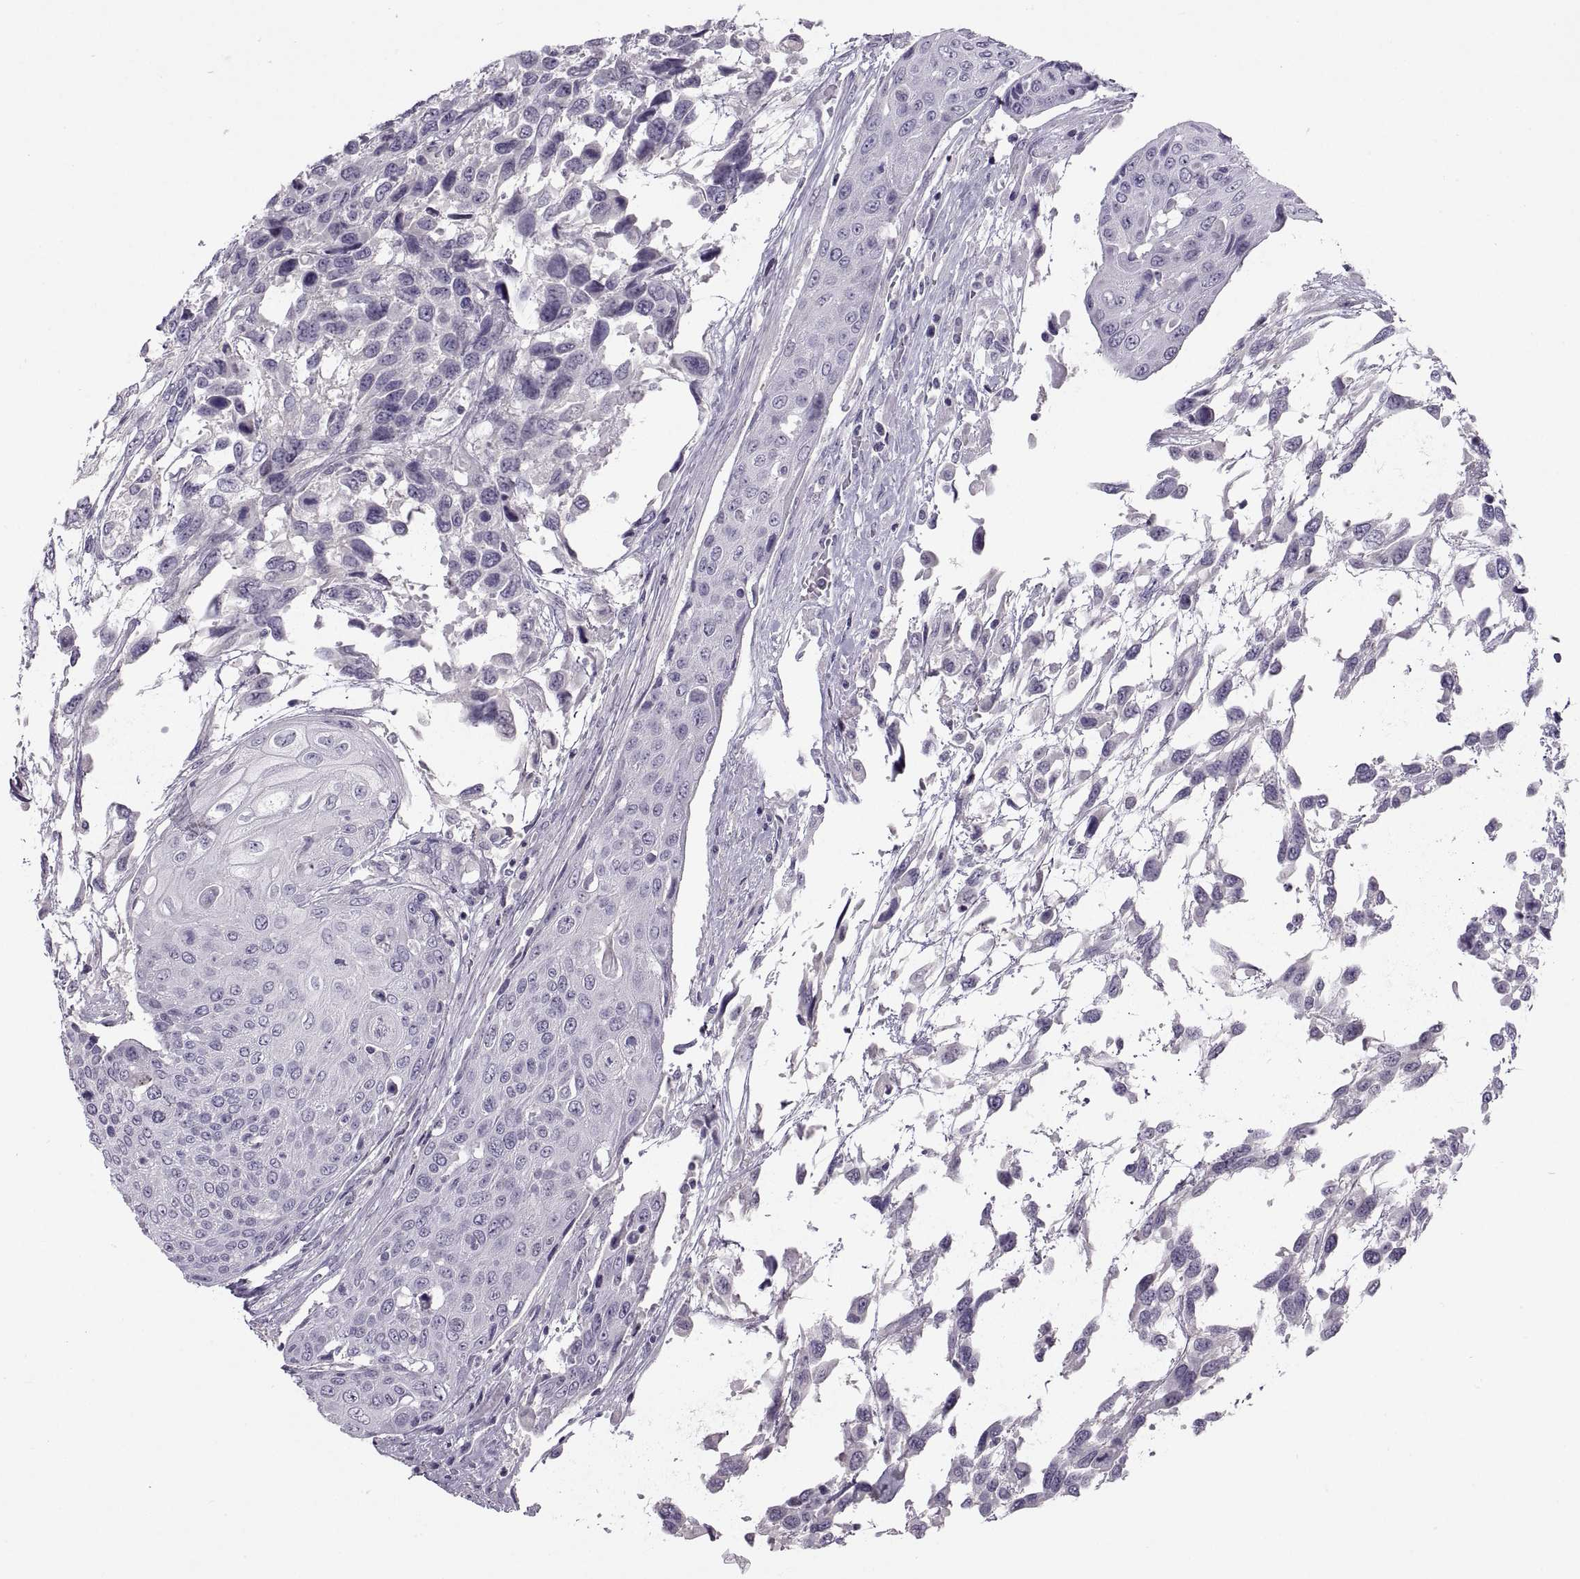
{"staining": {"intensity": "negative", "quantity": "none", "location": "none"}, "tissue": "urothelial cancer", "cell_type": "Tumor cells", "image_type": "cancer", "snomed": [{"axis": "morphology", "description": "Urothelial carcinoma, High grade"}, {"axis": "topography", "description": "Urinary bladder"}], "caption": "Protein analysis of high-grade urothelial carcinoma demonstrates no significant staining in tumor cells.", "gene": "BSPH1", "patient": {"sex": "female", "age": 70}}